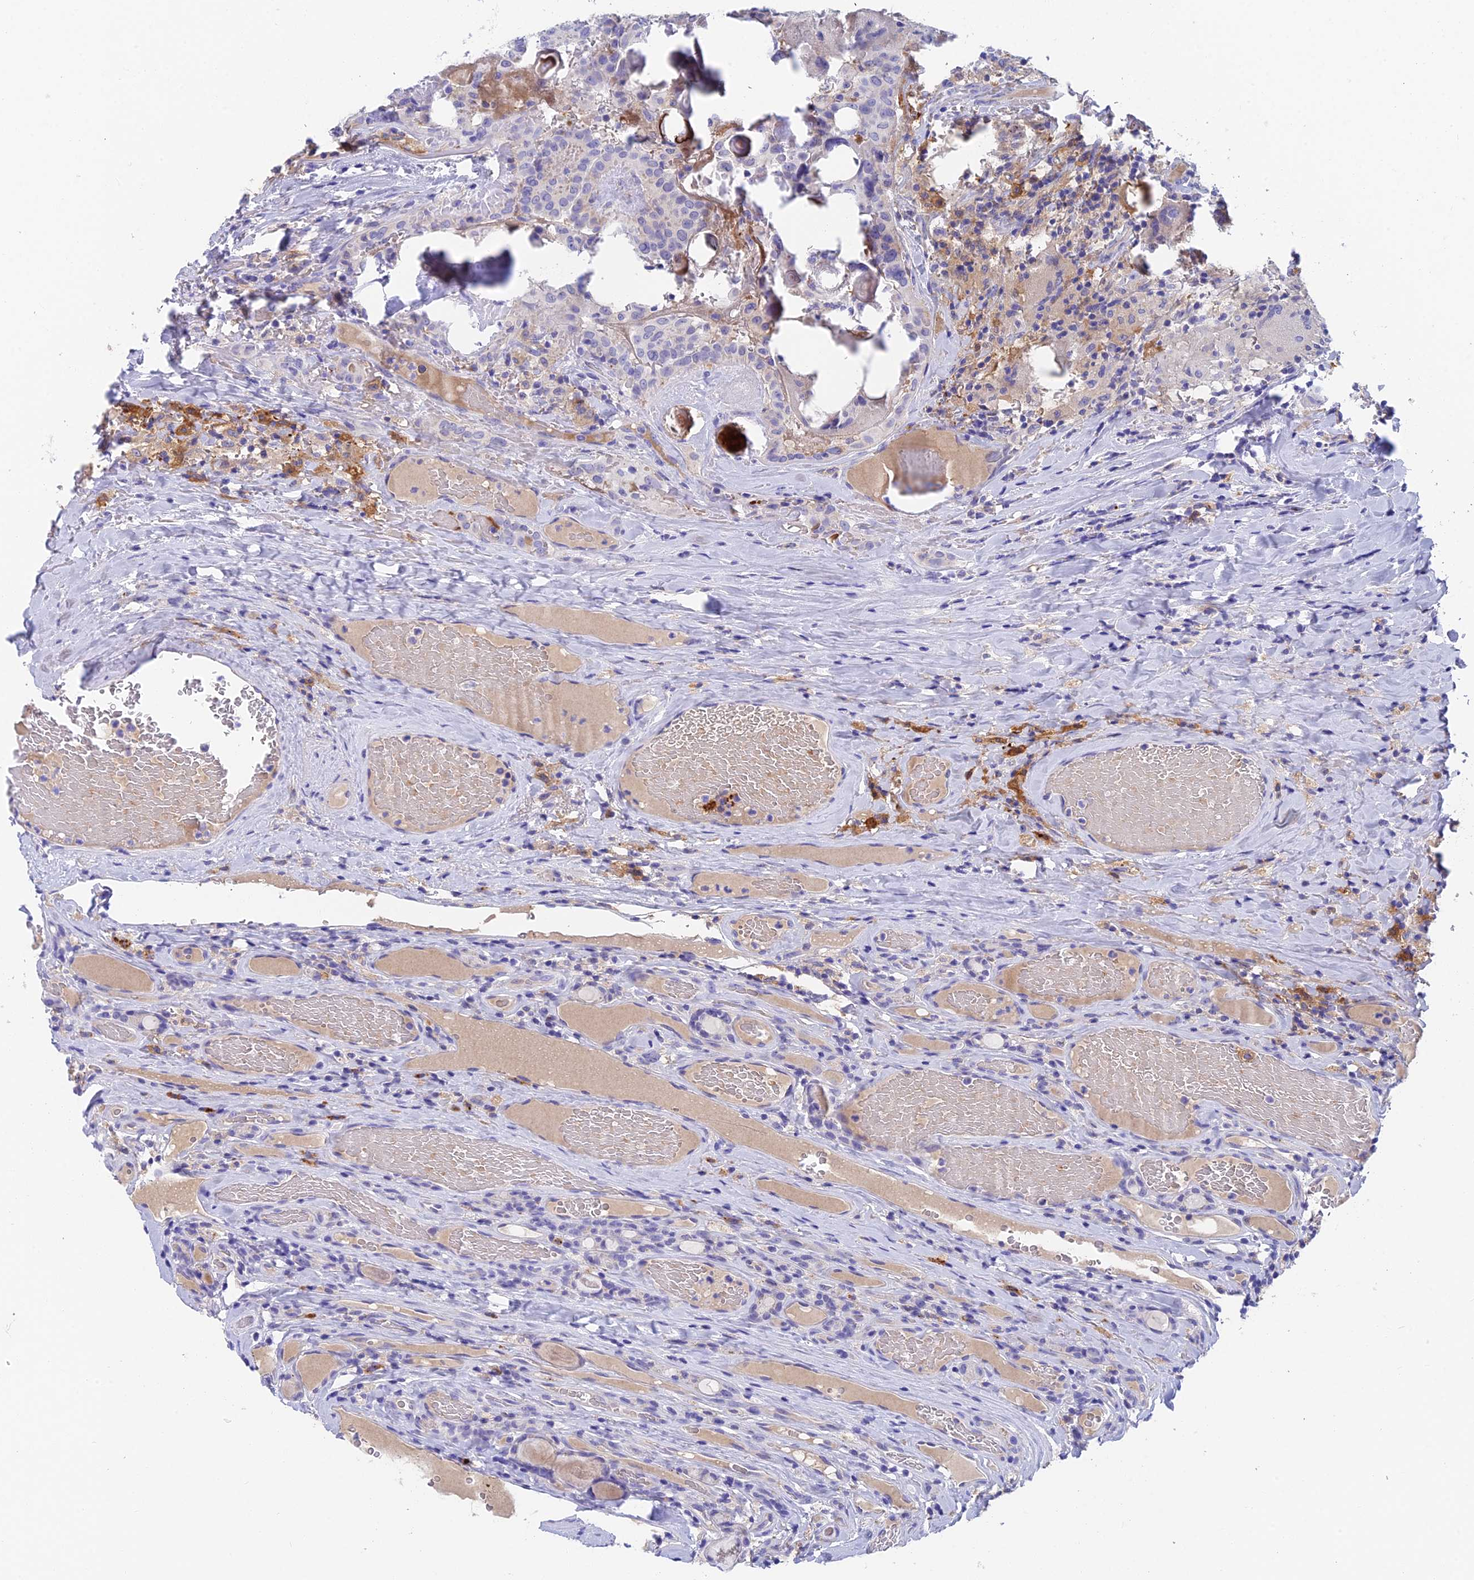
{"staining": {"intensity": "negative", "quantity": "none", "location": "none"}, "tissue": "thyroid cancer", "cell_type": "Tumor cells", "image_type": "cancer", "snomed": [{"axis": "morphology", "description": "Papillary adenocarcinoma, NOS"}, {"axis": "topography", "description": "Thyroid gland"}], "caption": "Immunohistochemistry (IHC) histopathology image of neoplastic tissue: thyroid papillary adenocarcinoma stained with DAB (3,3'-diaminobenzidine) demonstrates no significant protein positivity in tumor cells.", "gene": "ADAMTS13", "patient": {"sex": "female", "age": 72}}